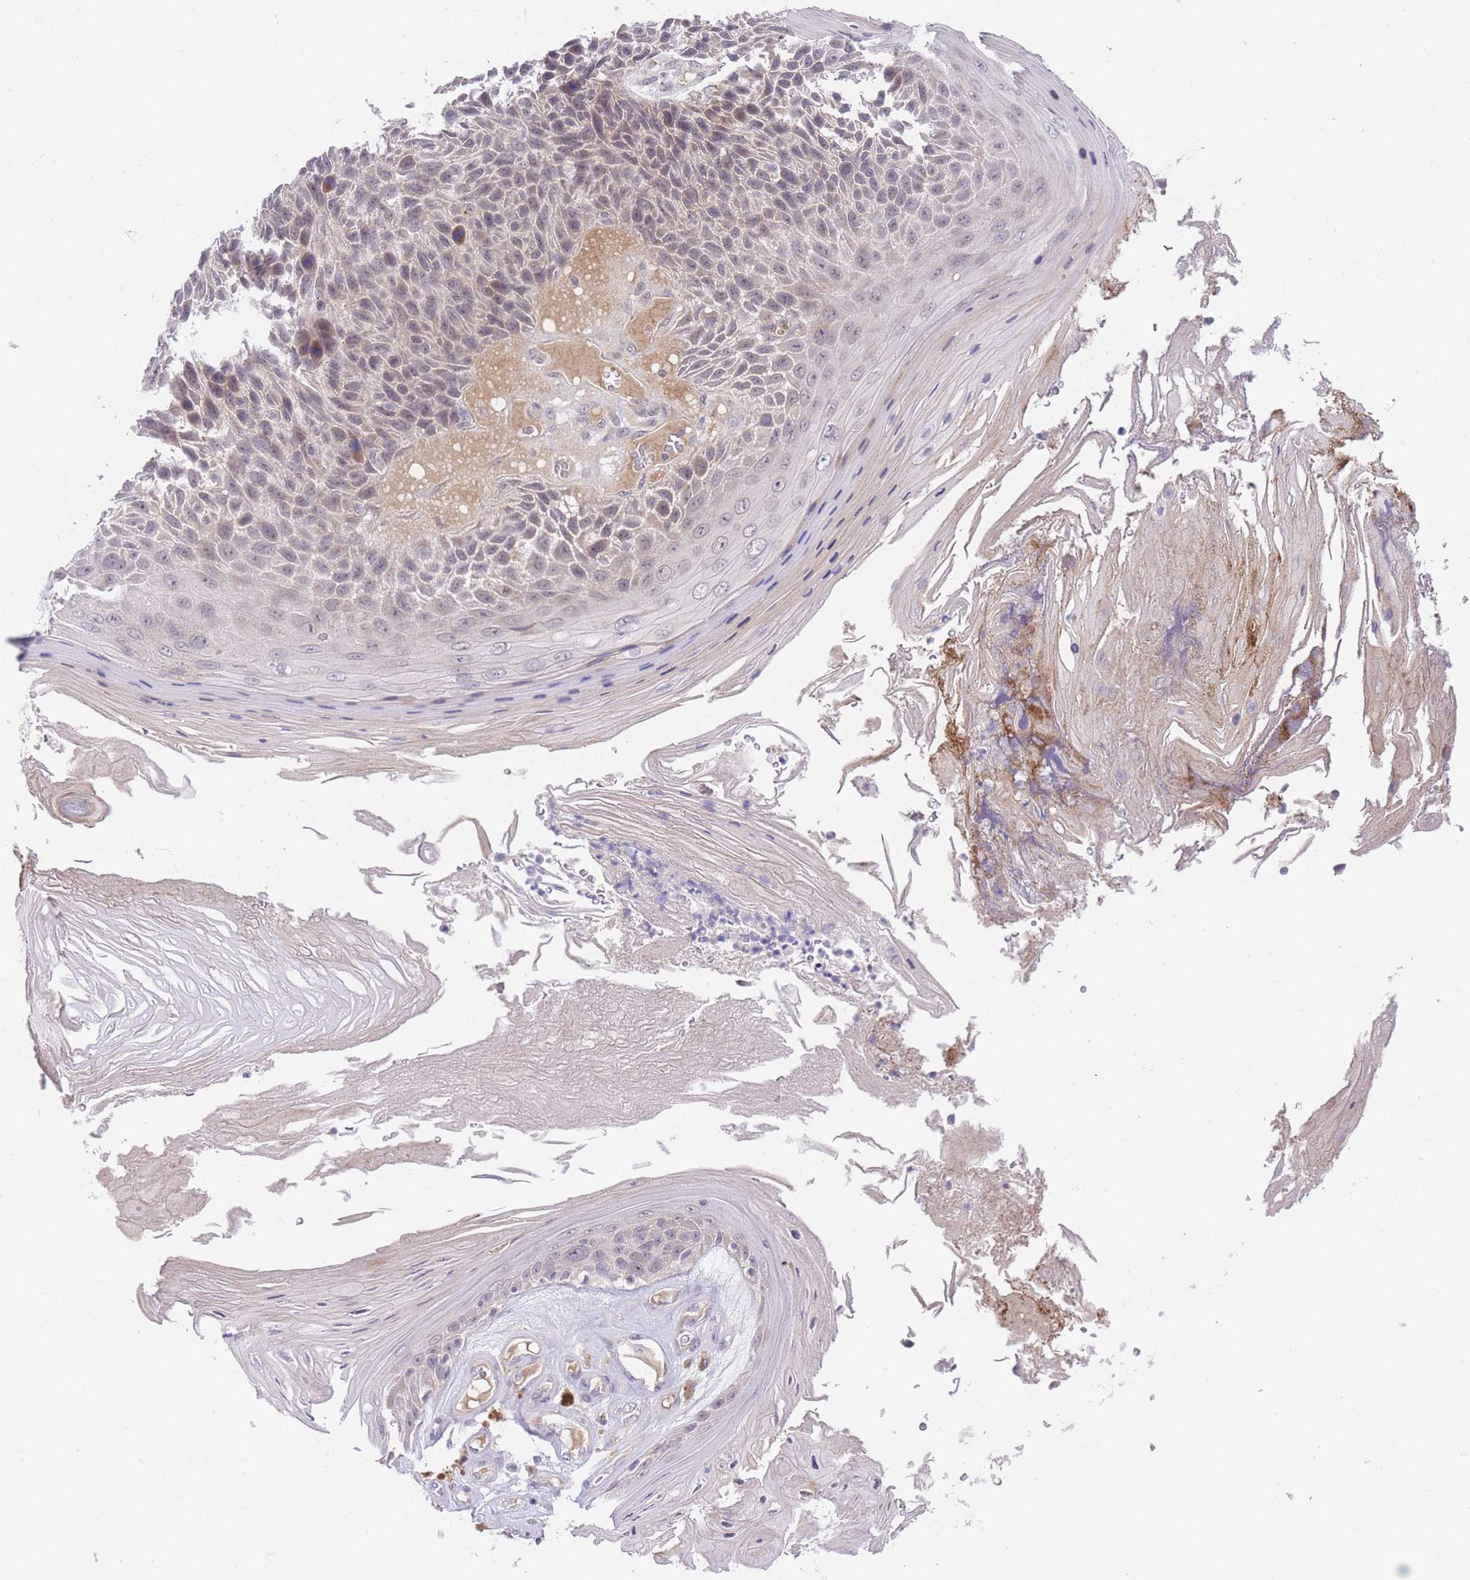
{"staining": {"intensity": "weak", "quantity": "<25%", "location": "nuclear"}, "tissue": "skin cancer", "cell_type": "Tumor cells", "image_type": "cancer", "snomed": [{"axis": "morphology", "description": "Squamous cell carcinoma, NOS"}, {"axis": "topography", "description": "Skin"}], "caption": "A photomicrograph of human skin cancer (squamous cell carcinoma) is negative for staining in tumor cells.", "gene": "SLC25A33", "patient": {"sex": "female", "age": 88}}